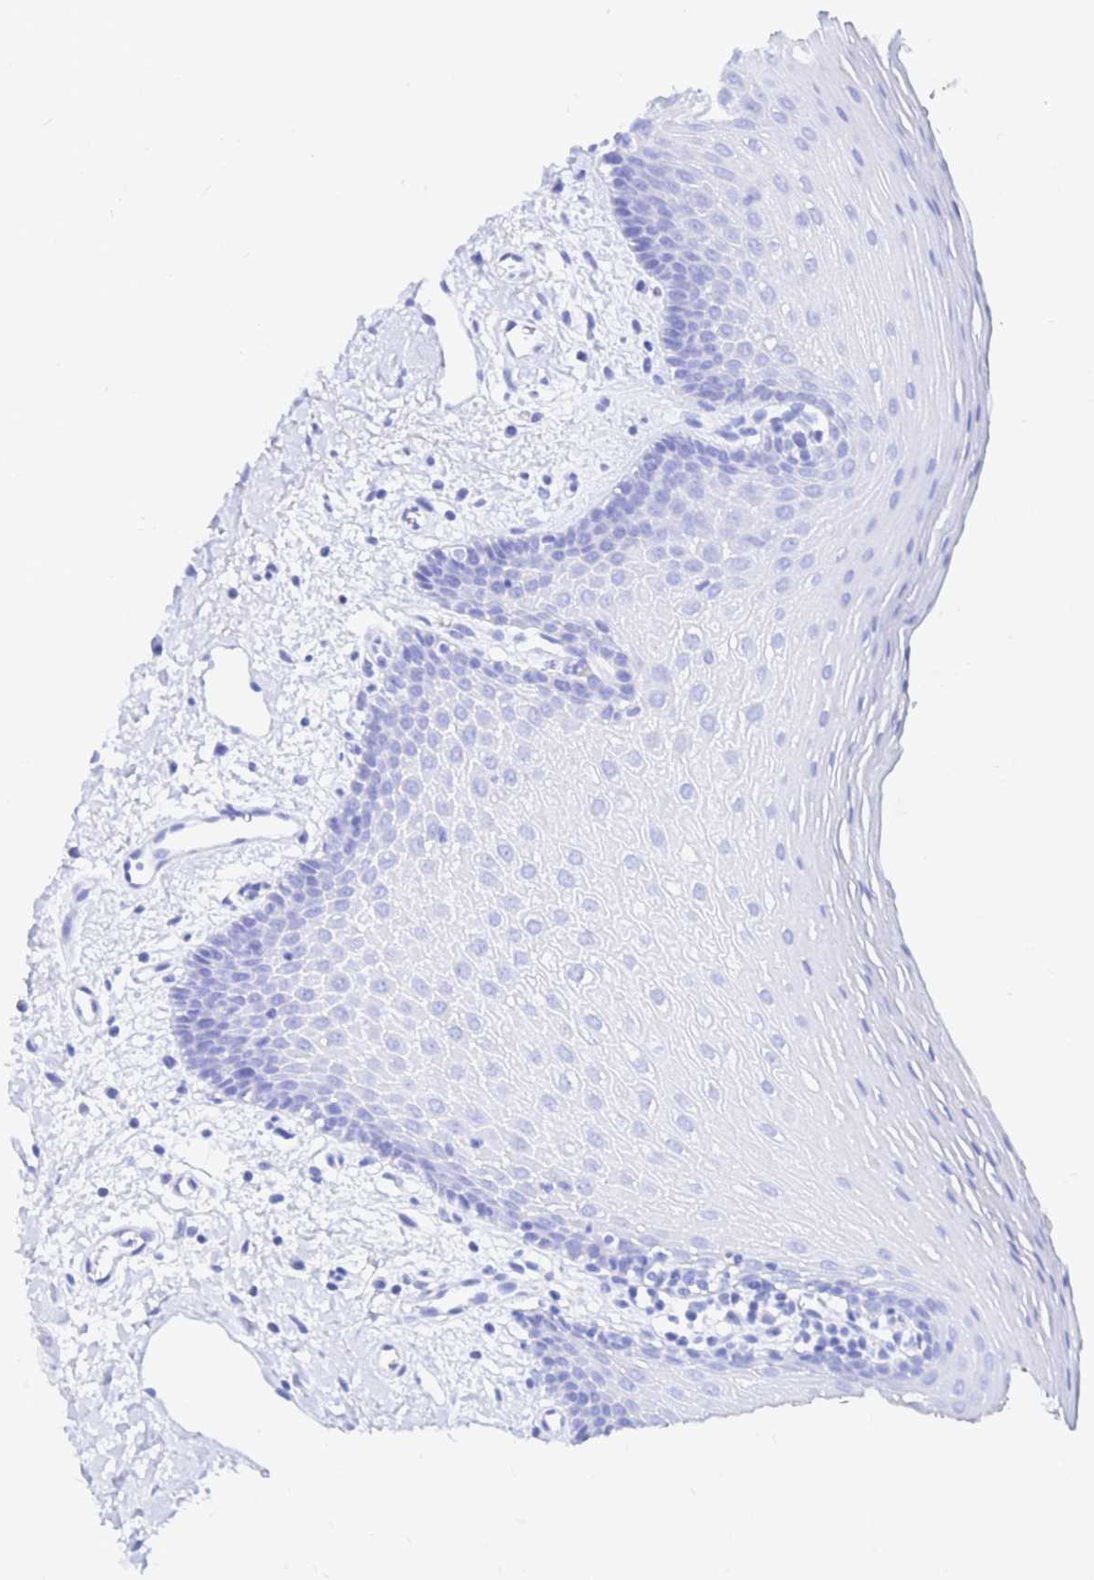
{"staining": {"intensity": "negative", "quantity": "none", "location": "none"}, "tissue": "oral mucosa", "cell_type": "Squamous epithelial cells", "image_type": "normal", "snomed": [{"axis": "morphology", "description": "Normal tissue, NOS"}, {"axis": "topography", "description": "Oral tissue"}], "caption": "This is an IHC photomicrograph of normal human oral mucosa. There is no staining in squamous epithelial cells.", "gene": "UMOD", "patient": {"sex": "female", "age": 43}}